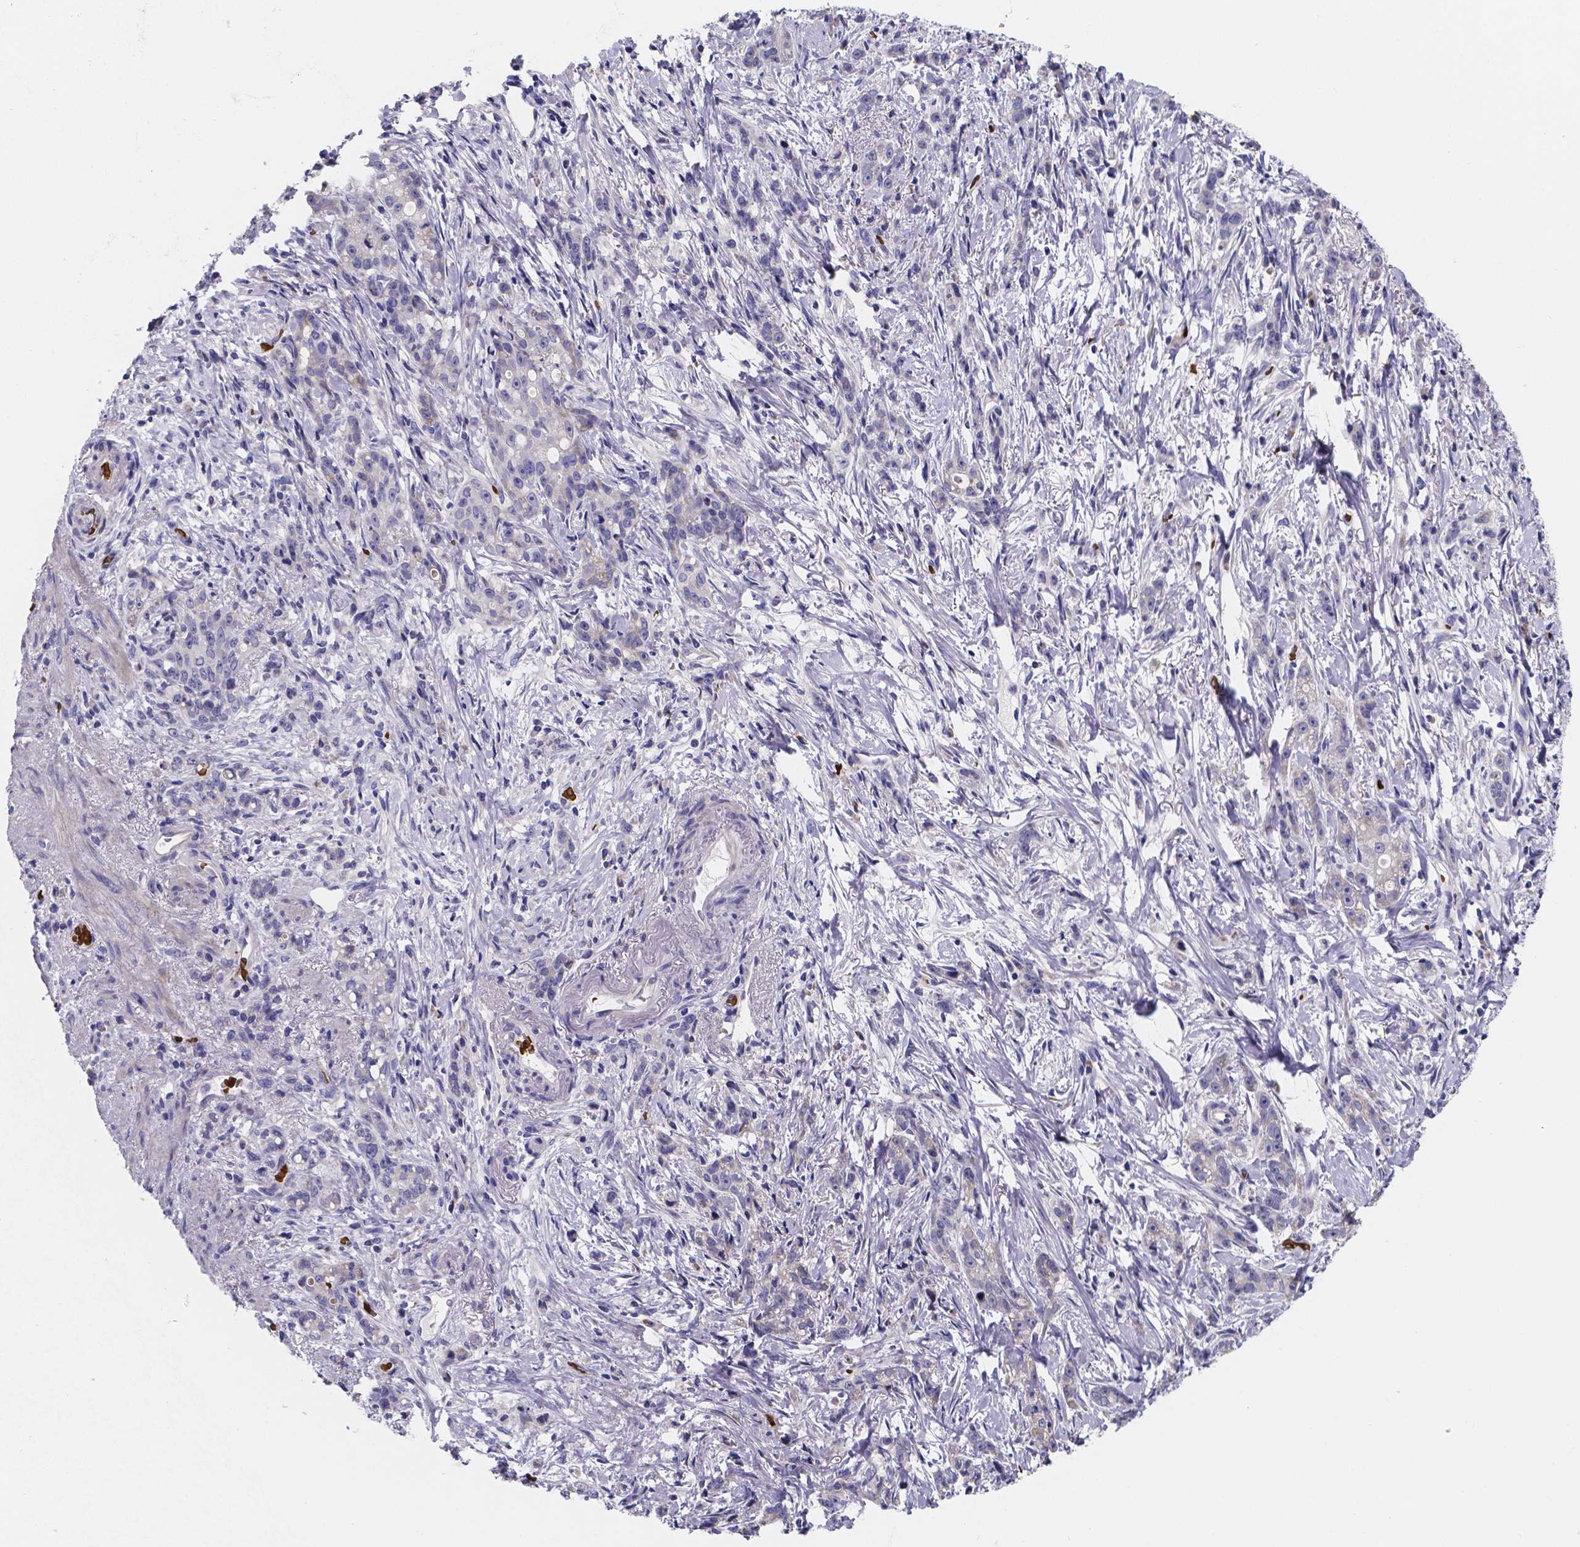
{"staining": {"intensity": "negative", "quantity": "none", "location": "none"}, "tissue": "stomach cancer", "cell_type": "Tumor cells", "image_type": "cancer", "snomed": [{"axis": "morphology", "description": "Adenocarcinoma, NOS"}, {"axis": "topography", "description": "Stomach, lower"}], "caption": "DAB (3,3'-diaminobenzidine) immunohistochemical staining of human stomach cancer demonstrates no significant staining in tumor cells.", "gene": "GABRA3", "patient": {"sex": "male", "age": 88}}